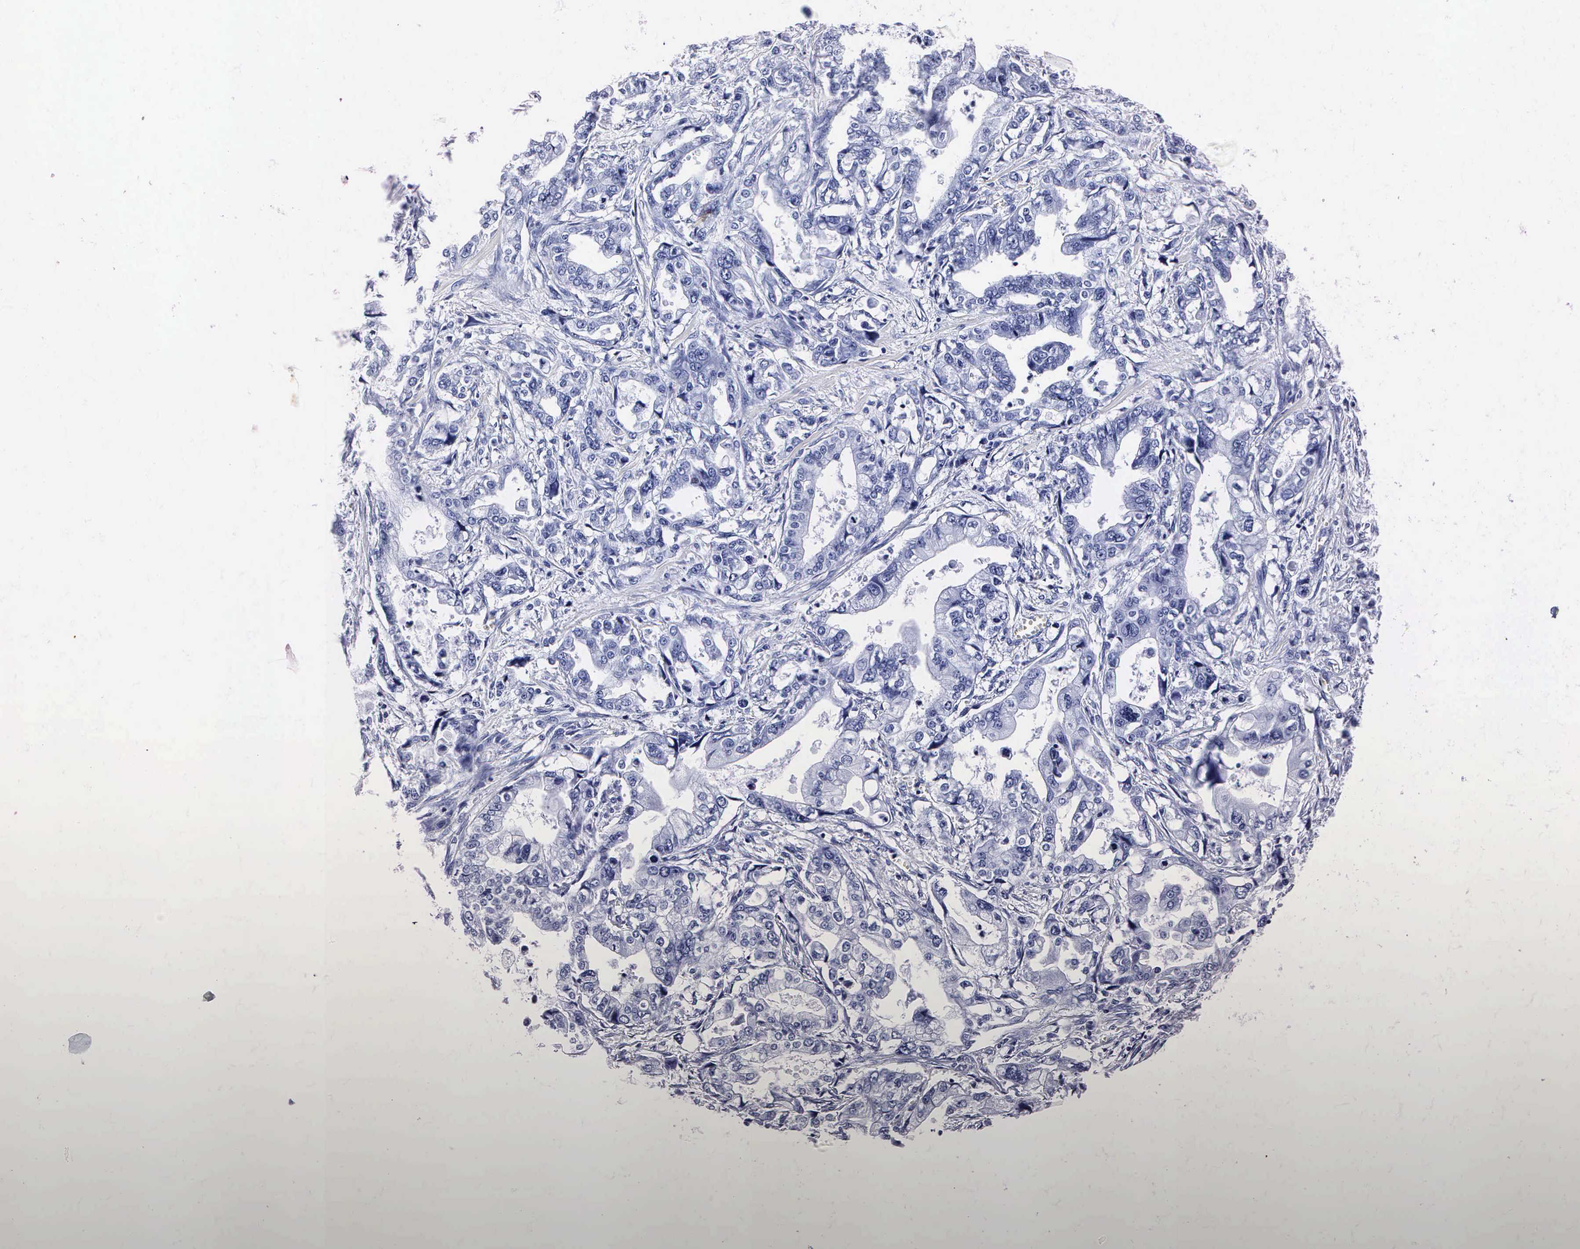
{"staining": {"intensity": "negative", "quantity": "none", "location": "none"}, "tissue": "stomach cancer", "cell_type": "Tumor cells", "image_type": "cancer", "snomed": [{"axis": "morphology", "description": "Adenocarcinoma, NOS"}, {"axis": "topography", "description": "Pancreas"}, {"axis": "topography", "description": "Stomach, upper"}], "caption": "The IHC image has no significant expression in tumor cells of adenocarcinoma (stomach) tissue.", "gene": "MB", "patient": {"sex": "male", "age": 77}}